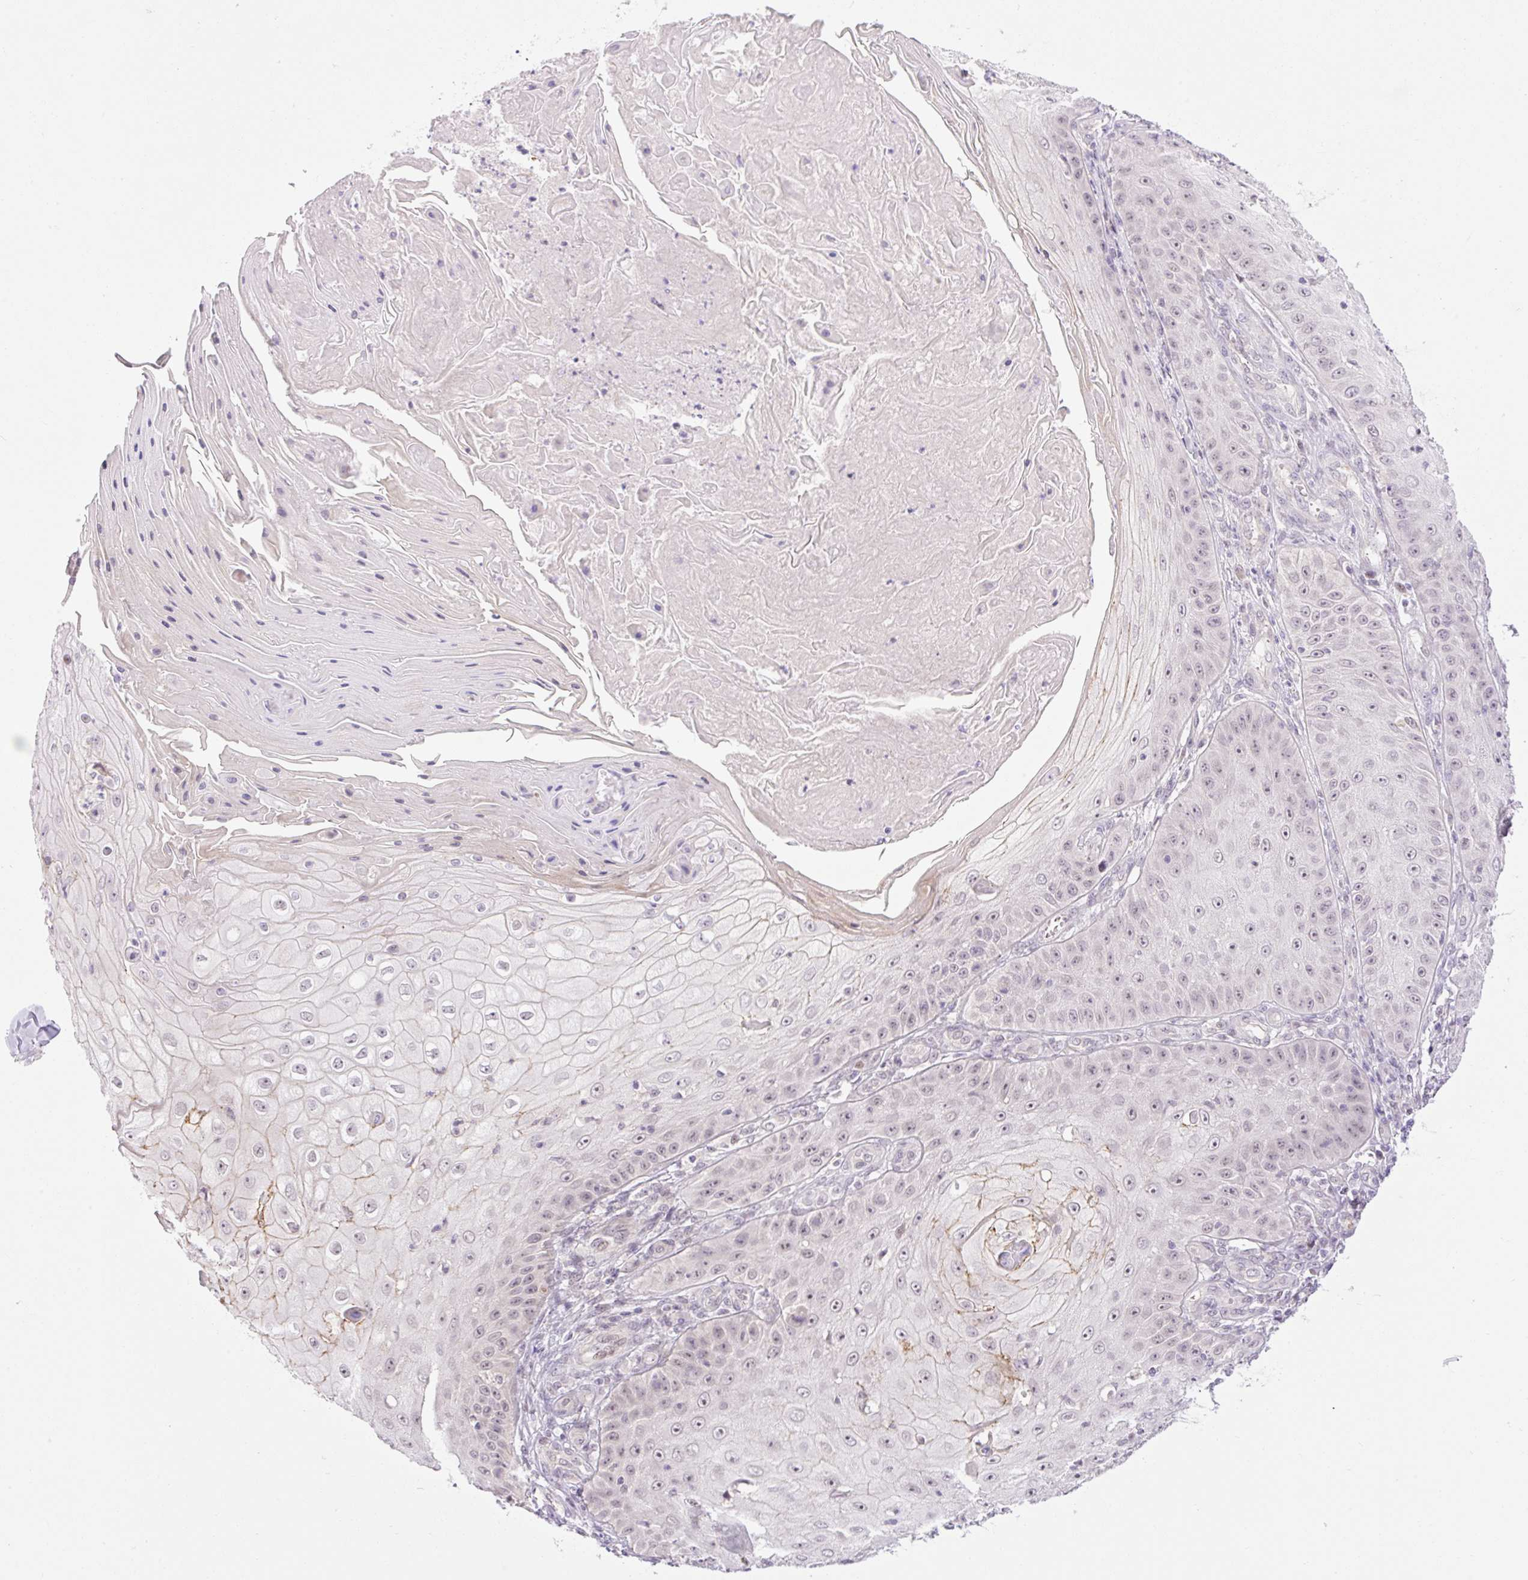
{"staining": {"intensity": "weak", "quantity": "<25%", "location": "nuclear"}, "tissue": "skin cancer", "cell_type": "Tumor cells", "image_type": "cancer", "snomed": [{"axis": "morphology", "description": "Squamous cell carcinoma, NOS"}, {"axis": "topography", "description": "Skin"}], "caption": "The micrograph displays no staining of tumor cells in skin cancer.", "gene": "ICE1", "patient": {"sex": "male", "age": 70}}